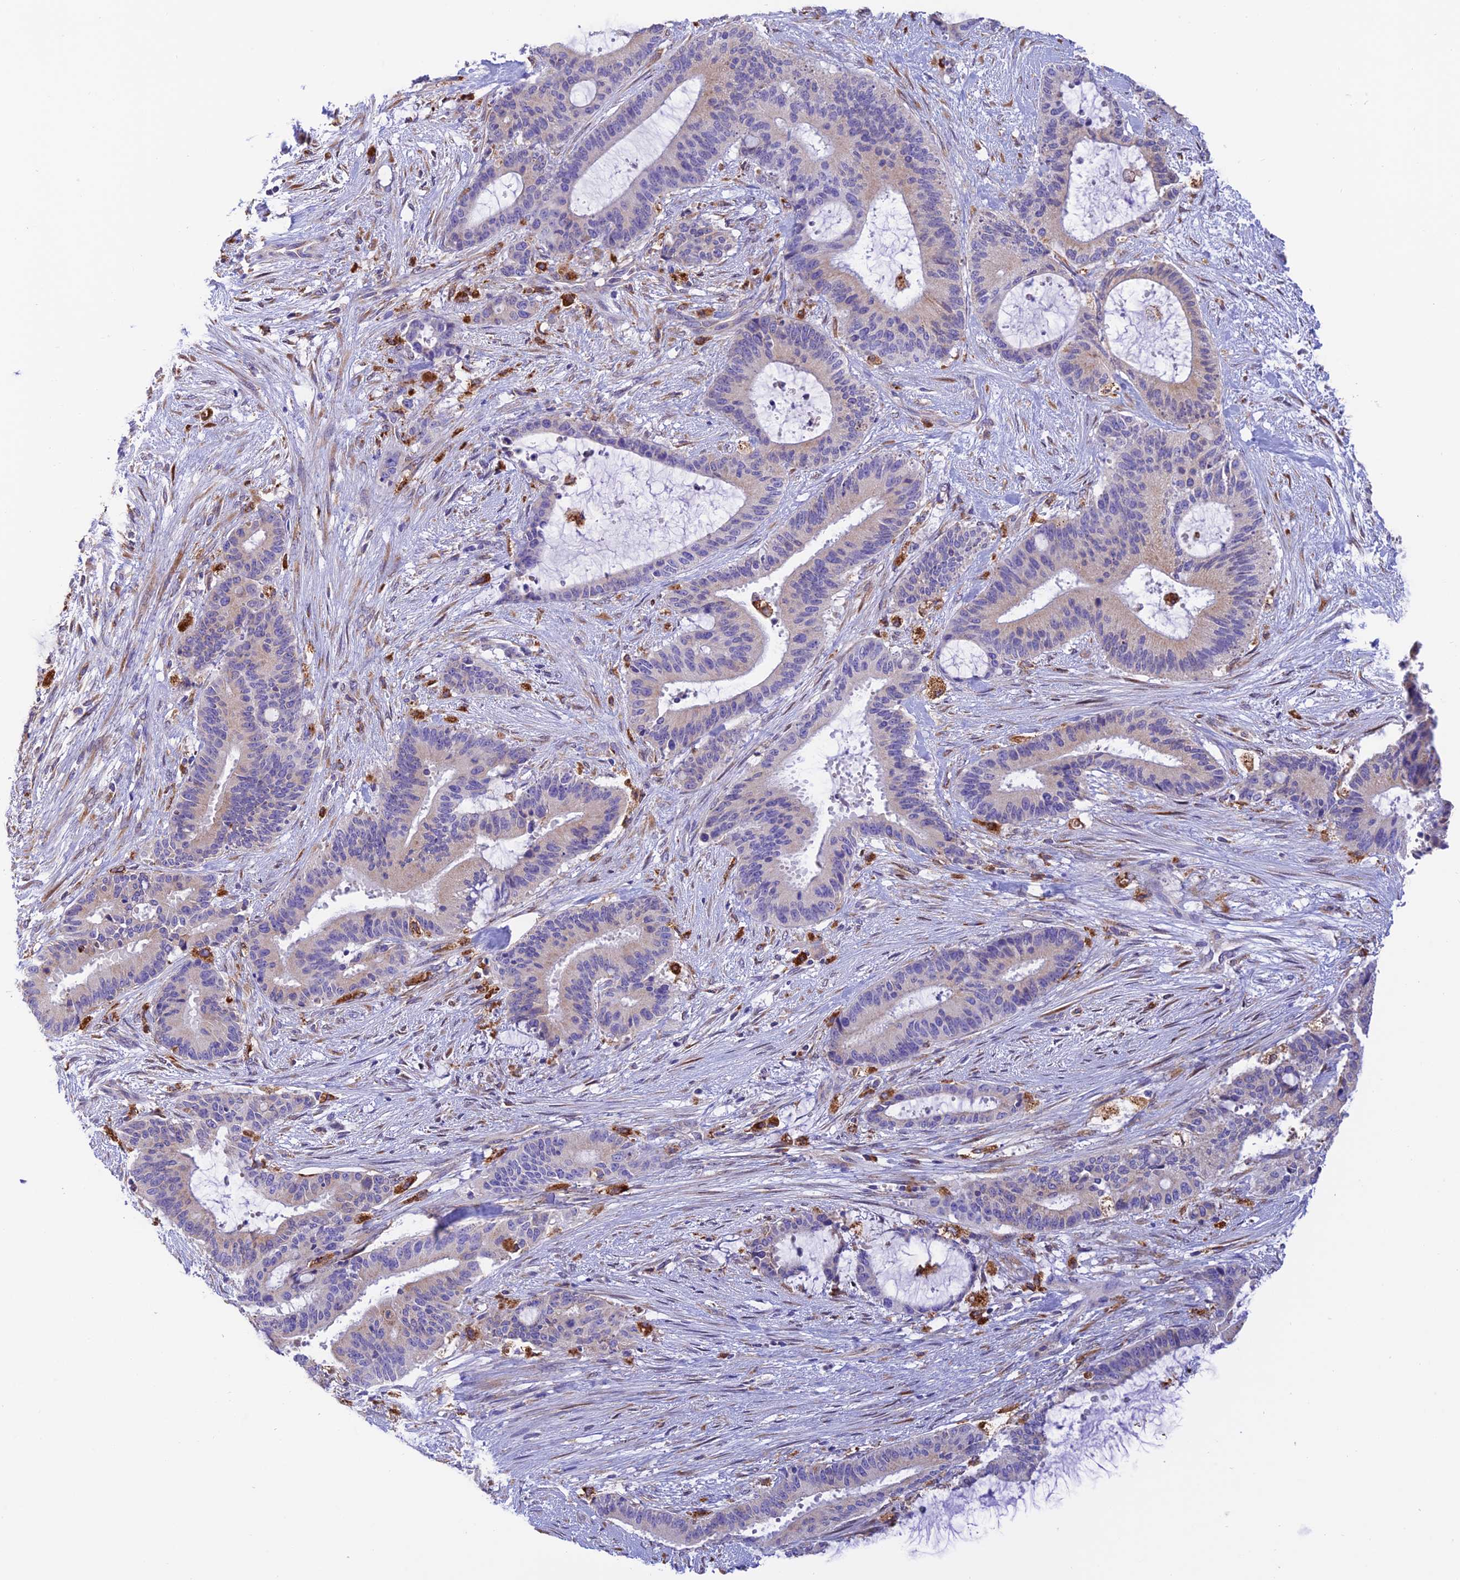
{"staining": {"intensity": "negative", "quantity": "none", "location": "none"}, "tissue": "liver cancer", "cell_type": "Tumor cells", "image_type": "cancer", "snomed": [{"axis": "morphology", "description": "Normal tissue, NOS"}, {"axis": "morphology", "description": "Cholangiocarcinoma"}, {"axis": "topography", "description": "Liver"}, {"axis": "topography", "description": "Peripheral nerve tissue"}], "caption": "Liver cholangiocarcinoma was stained to show a protein in brown. There is no significant expression in tumor cells.", "gene": "VKORC1", "patient": {"sex": "female", "age": 73}}